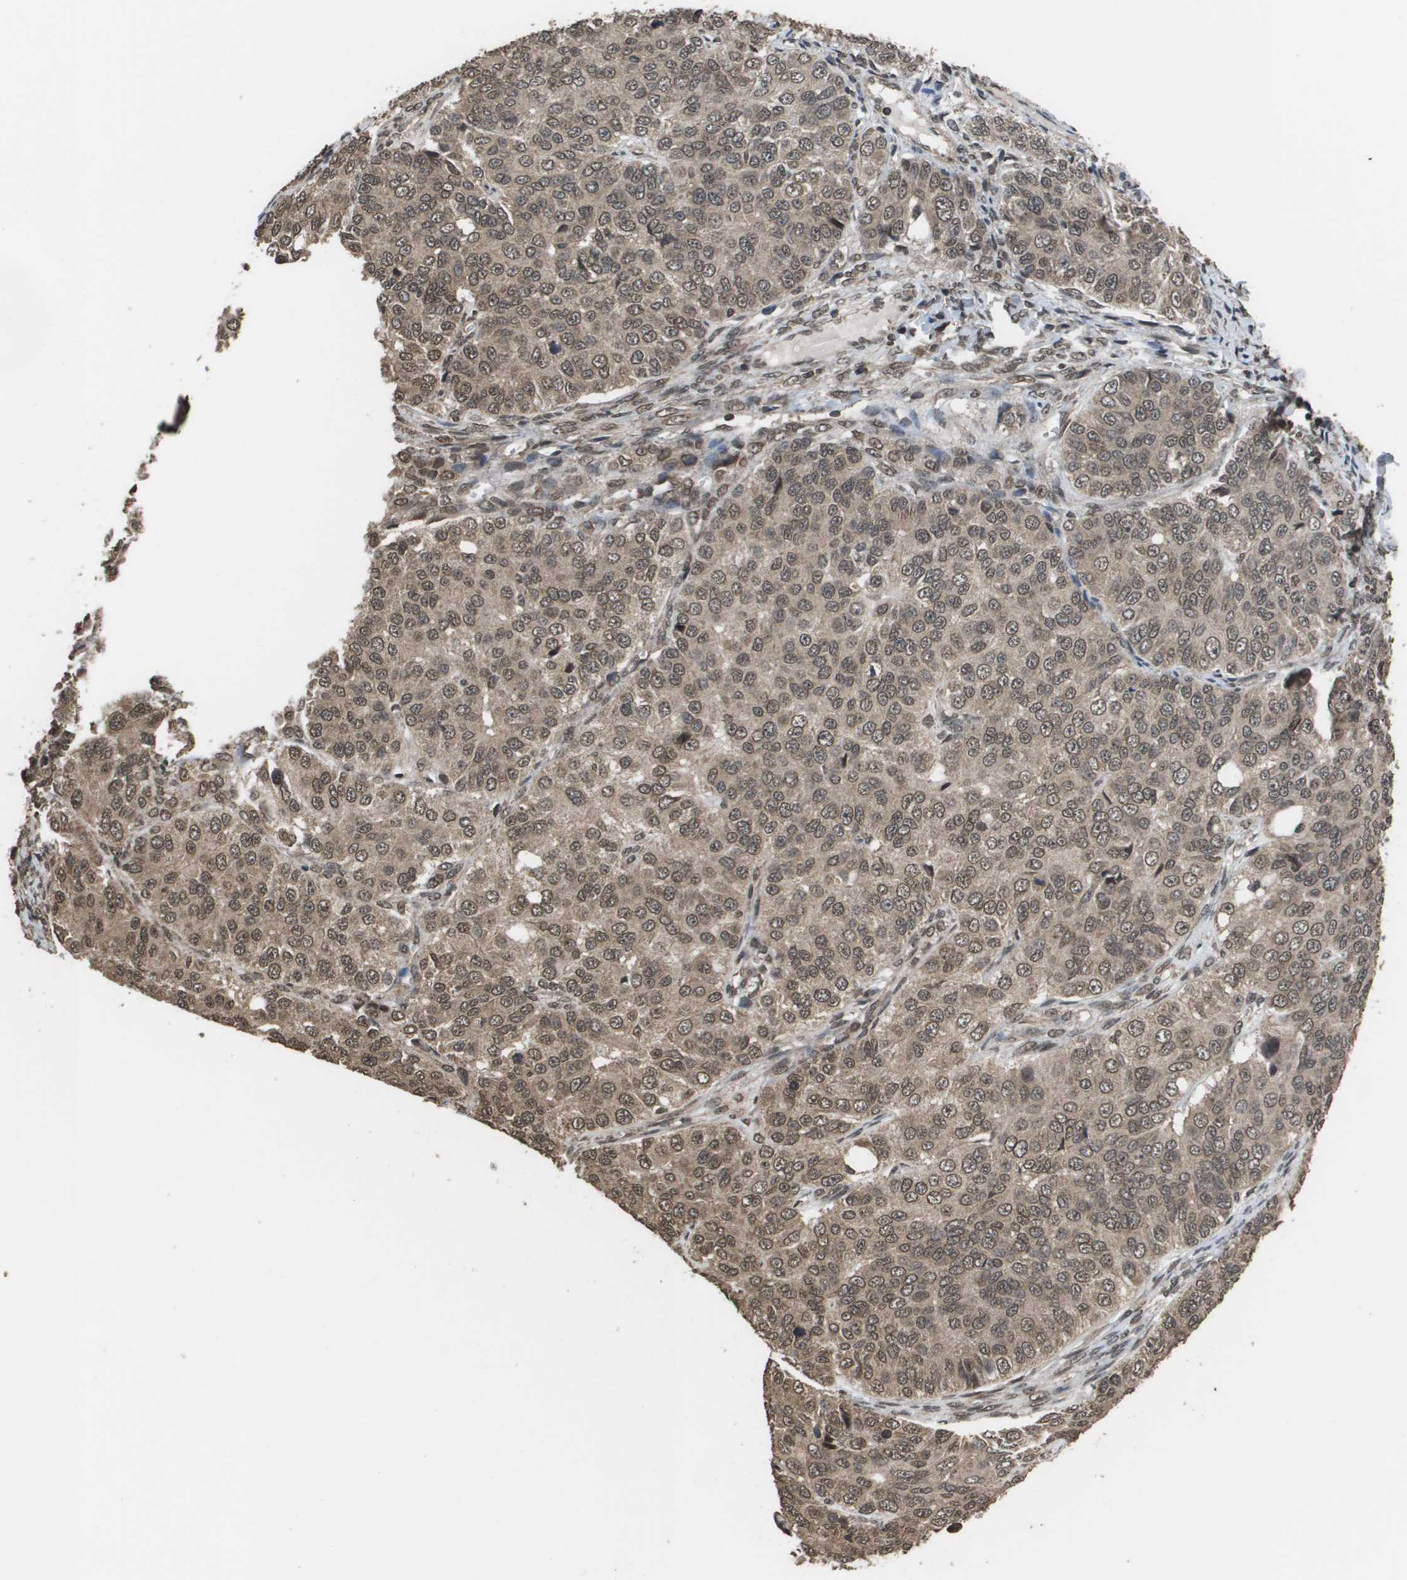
{"staining": {"intensity": "weak", "quantity": ">75%", "location": "cytoplasmic/membranous,nuclear"}, "tissue": "ovarian cancer", "cell_type": "Tumor cells", "image_type": "cancer", "snomed": [{"axis": "morphology", "description": "Carcinoma, endometroid"}, {"axis": "topography", "description": "Ovary"}], "caption": "Tumor cells reveal low levels of weak cytoplasmic/membranous and nuclear positivity in about >75% of cells in ovarian endometroid carcinoma.", "gene": "AXIN2", "patient": {"sex": "female", "age": 51}}